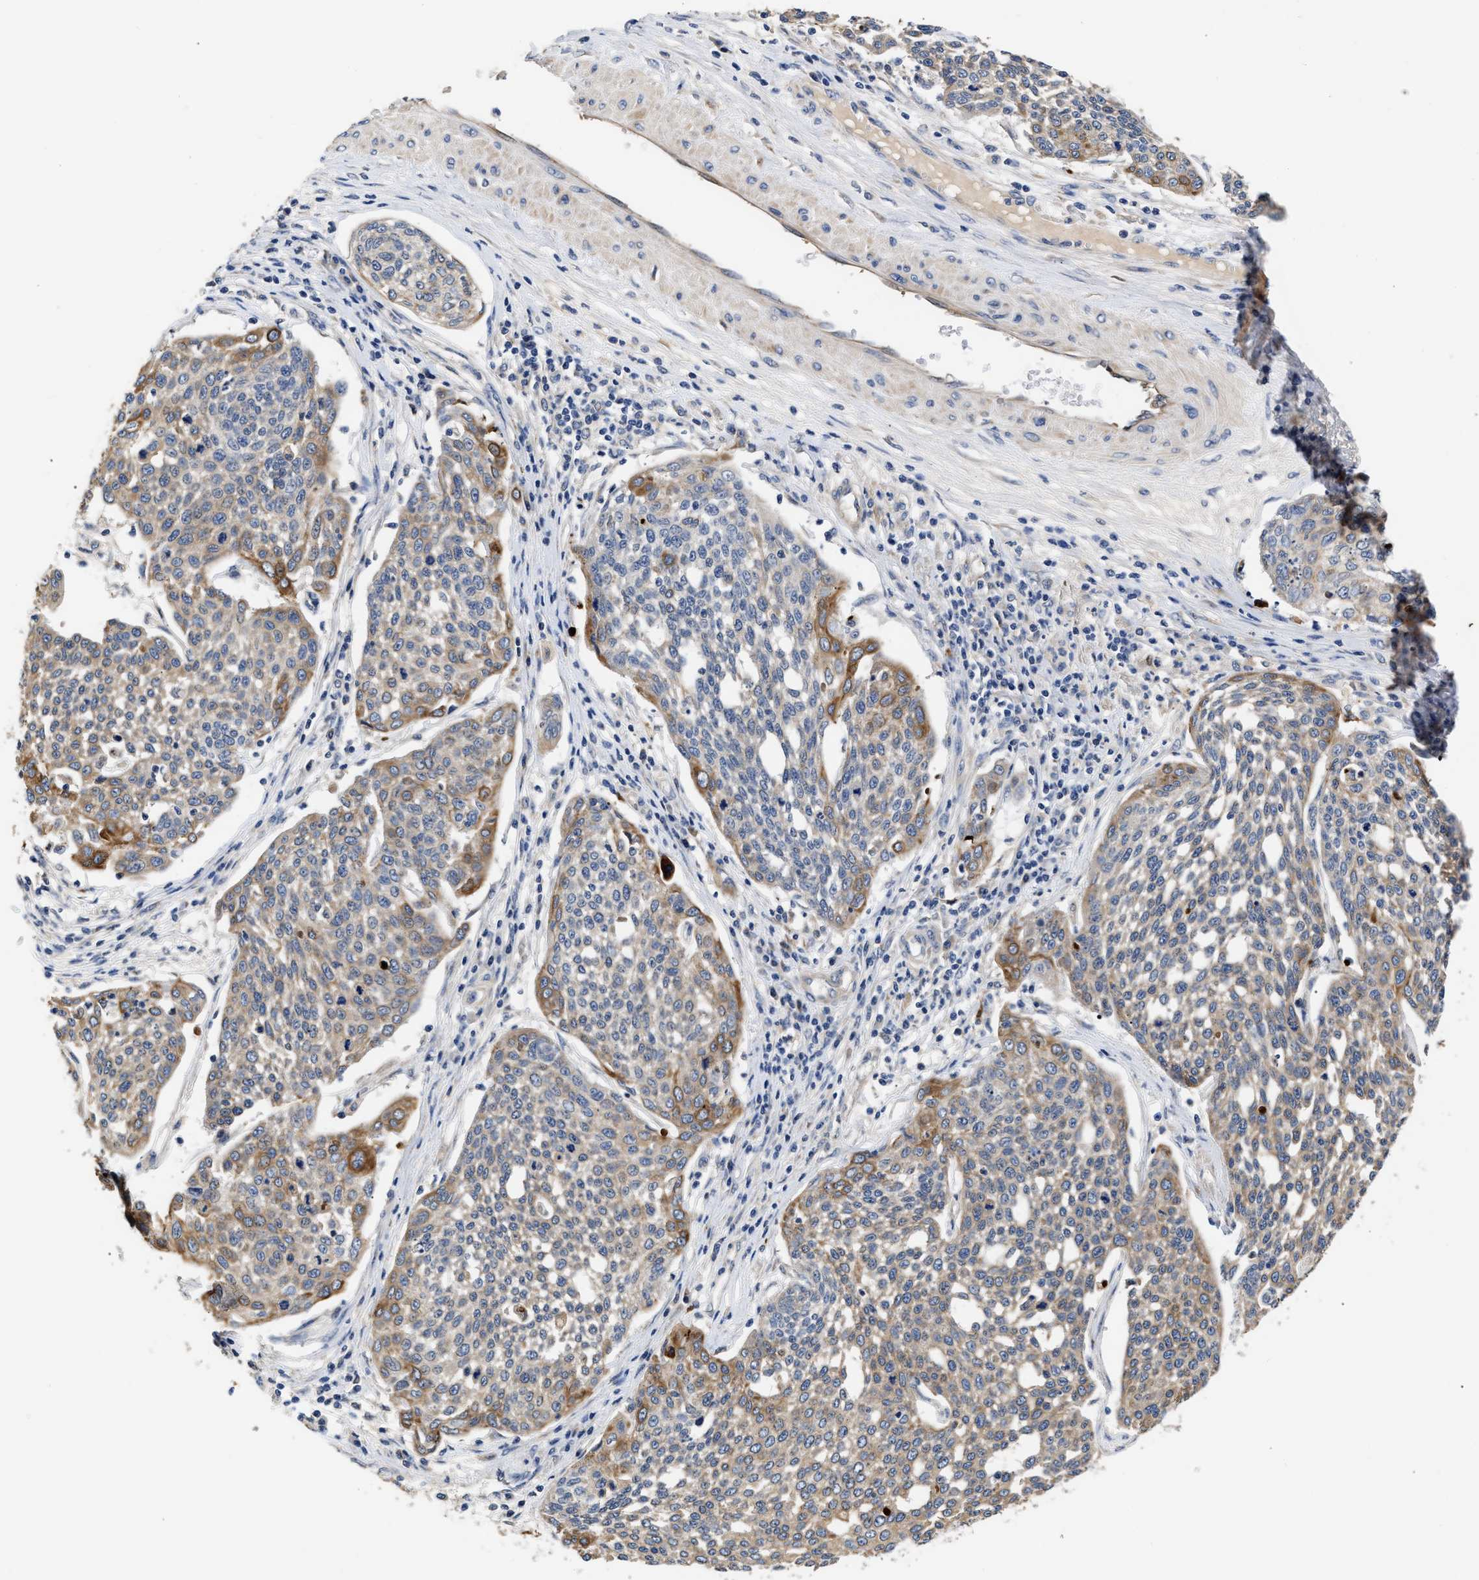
{"staining": {"intensity": "moderate", "quantity": "25%-75%", "location": "cytoplasmic/membranous"}, "tissue": "cervical cancer", "cell_type": "Tumor cells", "image_type": "cancer", "snomed": [{"axis": "morphology", "description": "Squamous cell carcinoma, NOS"}, {"axis": "topography", "description": "Cervix"}], "caption": "Immunohistochemical staining of human cervical cancer (squamous cell carcinoma) shows medium levels of moderate cytoplasmic/membranous expression in approximately 25%-75% of tumor cells.", "gene": "CCDC146", "patient": {"sex": "female", "age": 34}}